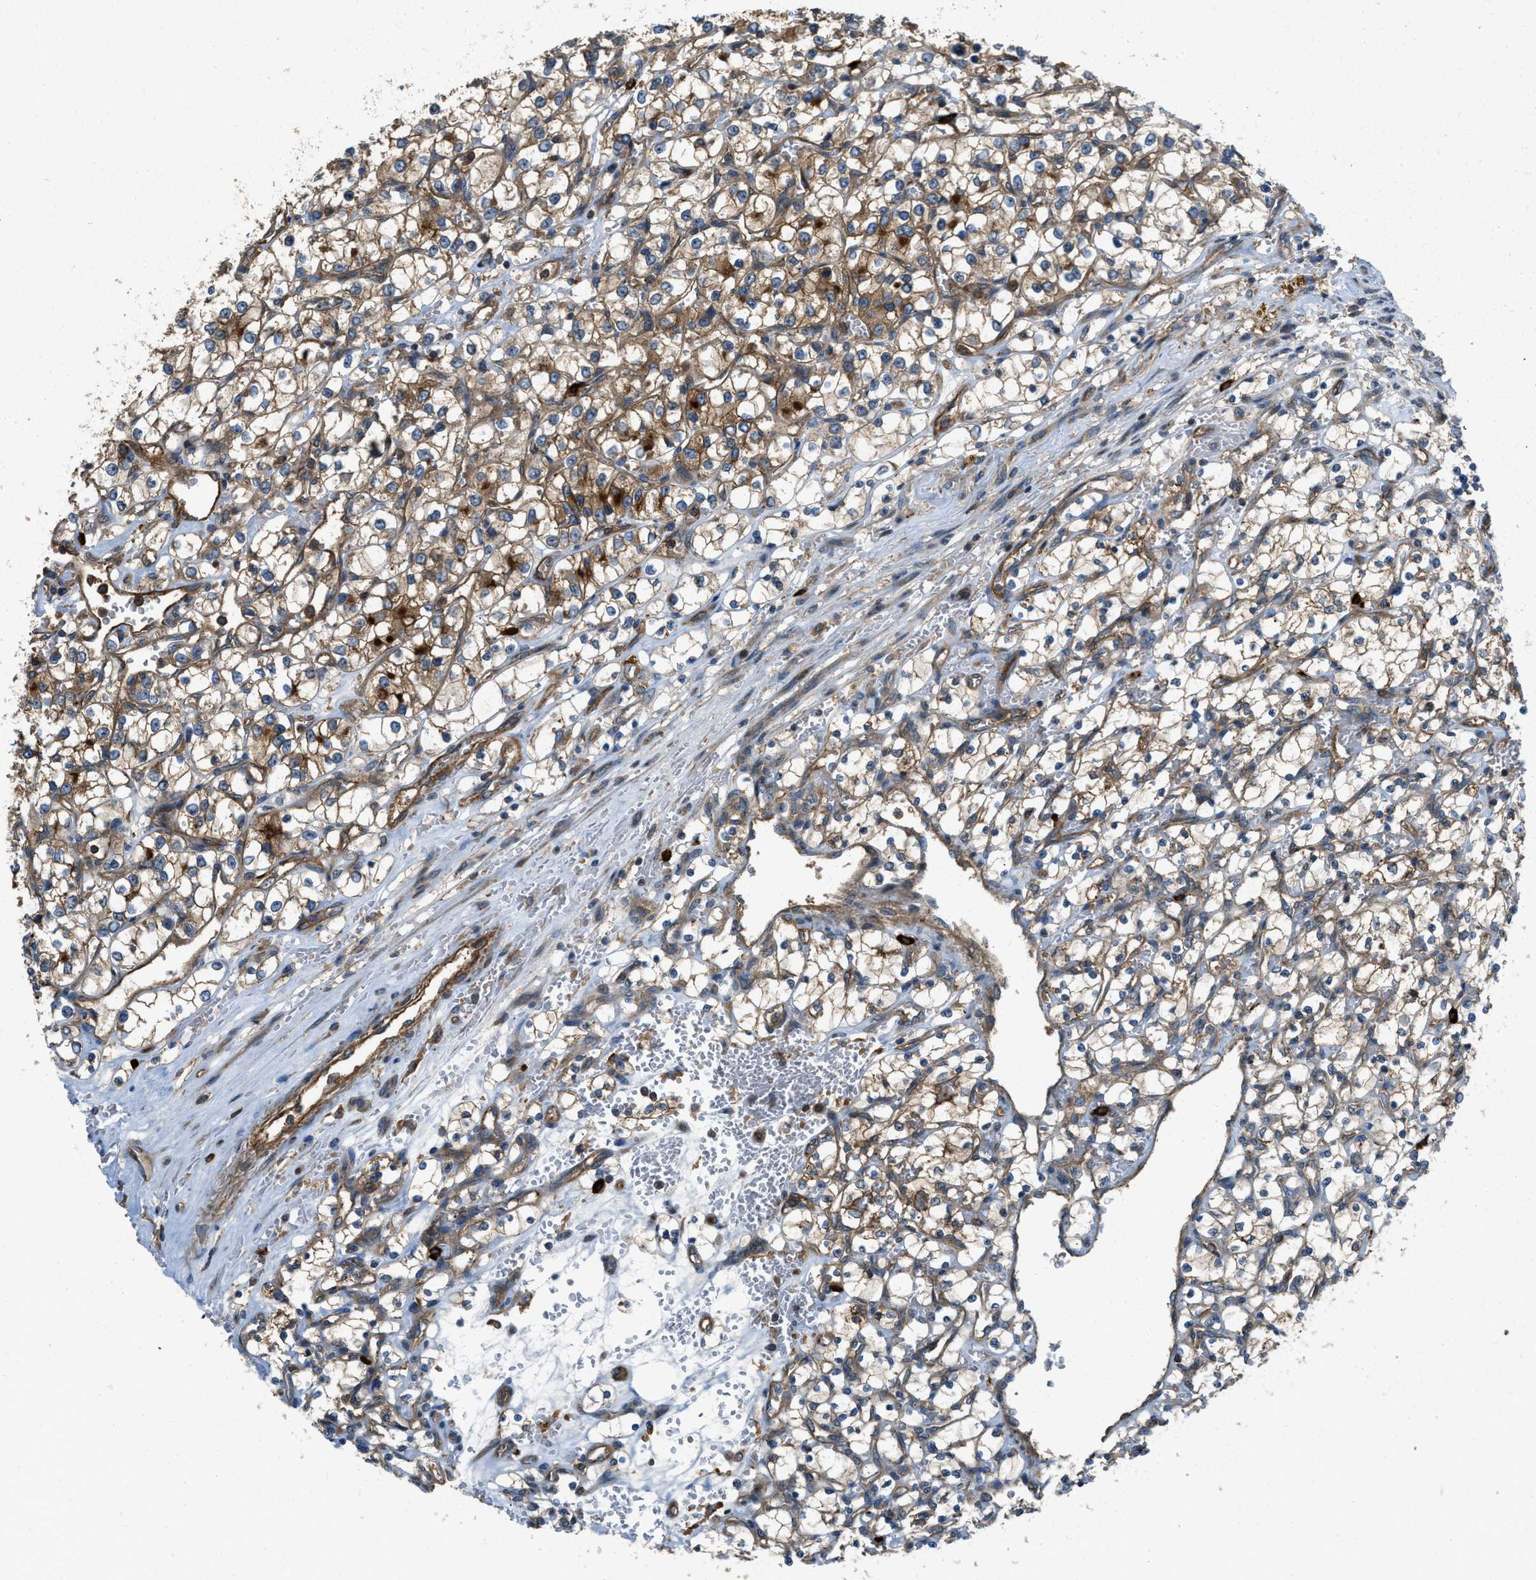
{"staining": {"intensity": "moderate", "quantity": "25%-75%", "location": "cytoplasmic/membranous"}, "tissue": "renal cancer", "cell_type": "Tumor cells", "image_type": "cancer", "snomed": [{"axis": "morphology", "description": "Adenocarcinoma, NOS"}, {"axis": "topography", "description": "Kidney"}], "caption": "The image shows immunohistochemical staining of renal cancer. There is moderate cytoplasmic/membranous positivity is present in approximately 25%-75% of tumor cells.", "gene": "BAG4", "patient": {"sex": "female", "age": 69}}